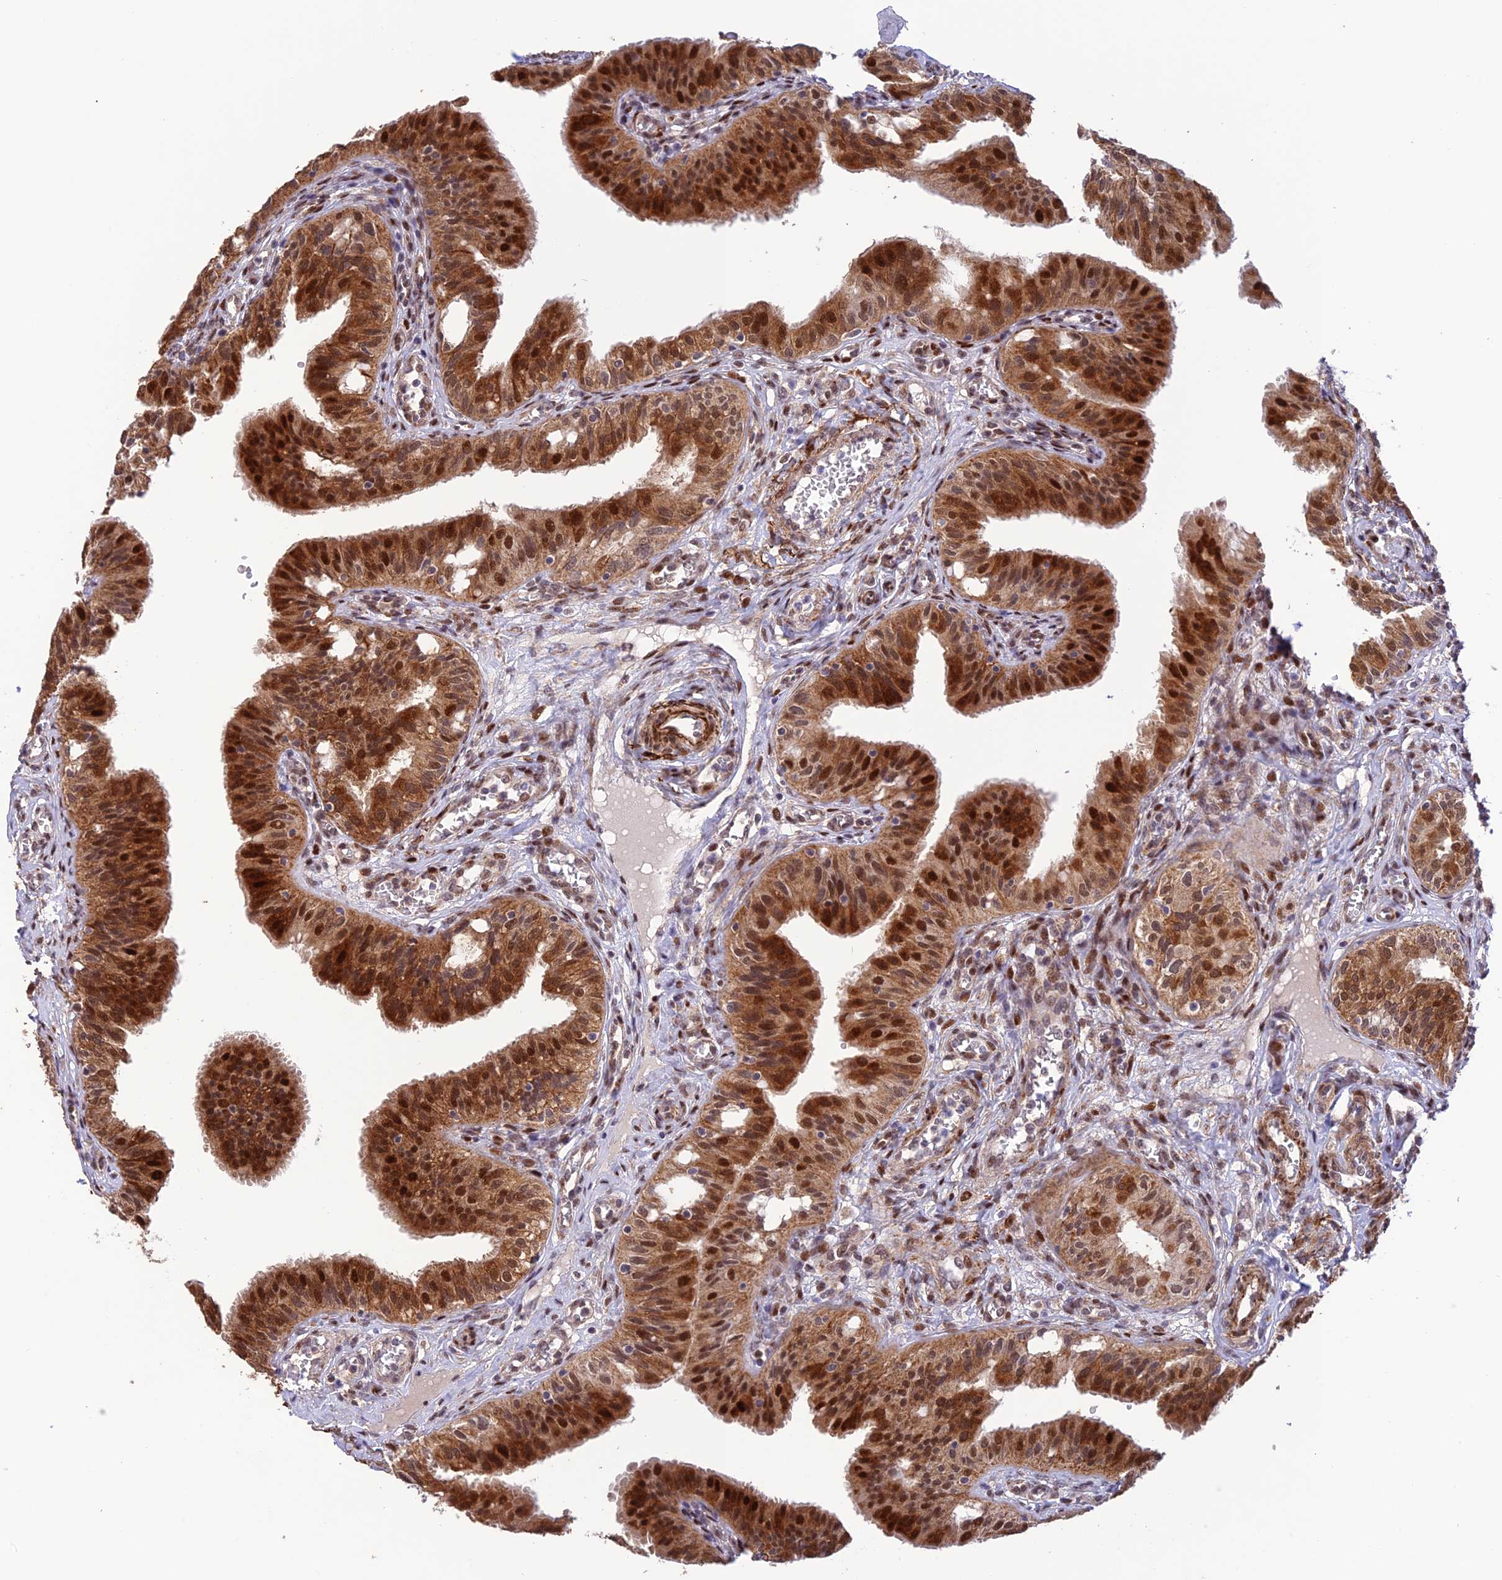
{"staining": {"intensity": "strong", "quantity": ">75%", "location": "cytoplasmic/membranous,nuclear"}, "tissue": "fallopian tube", "cell_type": "Glandular cells", "image_type": "normal", "snomed": [{"axis": "morphology", "description": "Normal tissue, NOS"}, {"axis": "topography", "description": "Fallopian tube"}, {"axis": "topography", "description": "Ovary"}], "caption": "Fallopian tube stained with DAB IHC exhibits high levels of strong cytoplasmic/membranous,nuclear expression in approximately >75% of glandular cells. The staining is performed using DAB brown chromogen to label protein expression. The nuclei are counter-stained blue using hematoxylin.", "gene": "WDR55", "patient": {"sex": "female", "age": 42}}